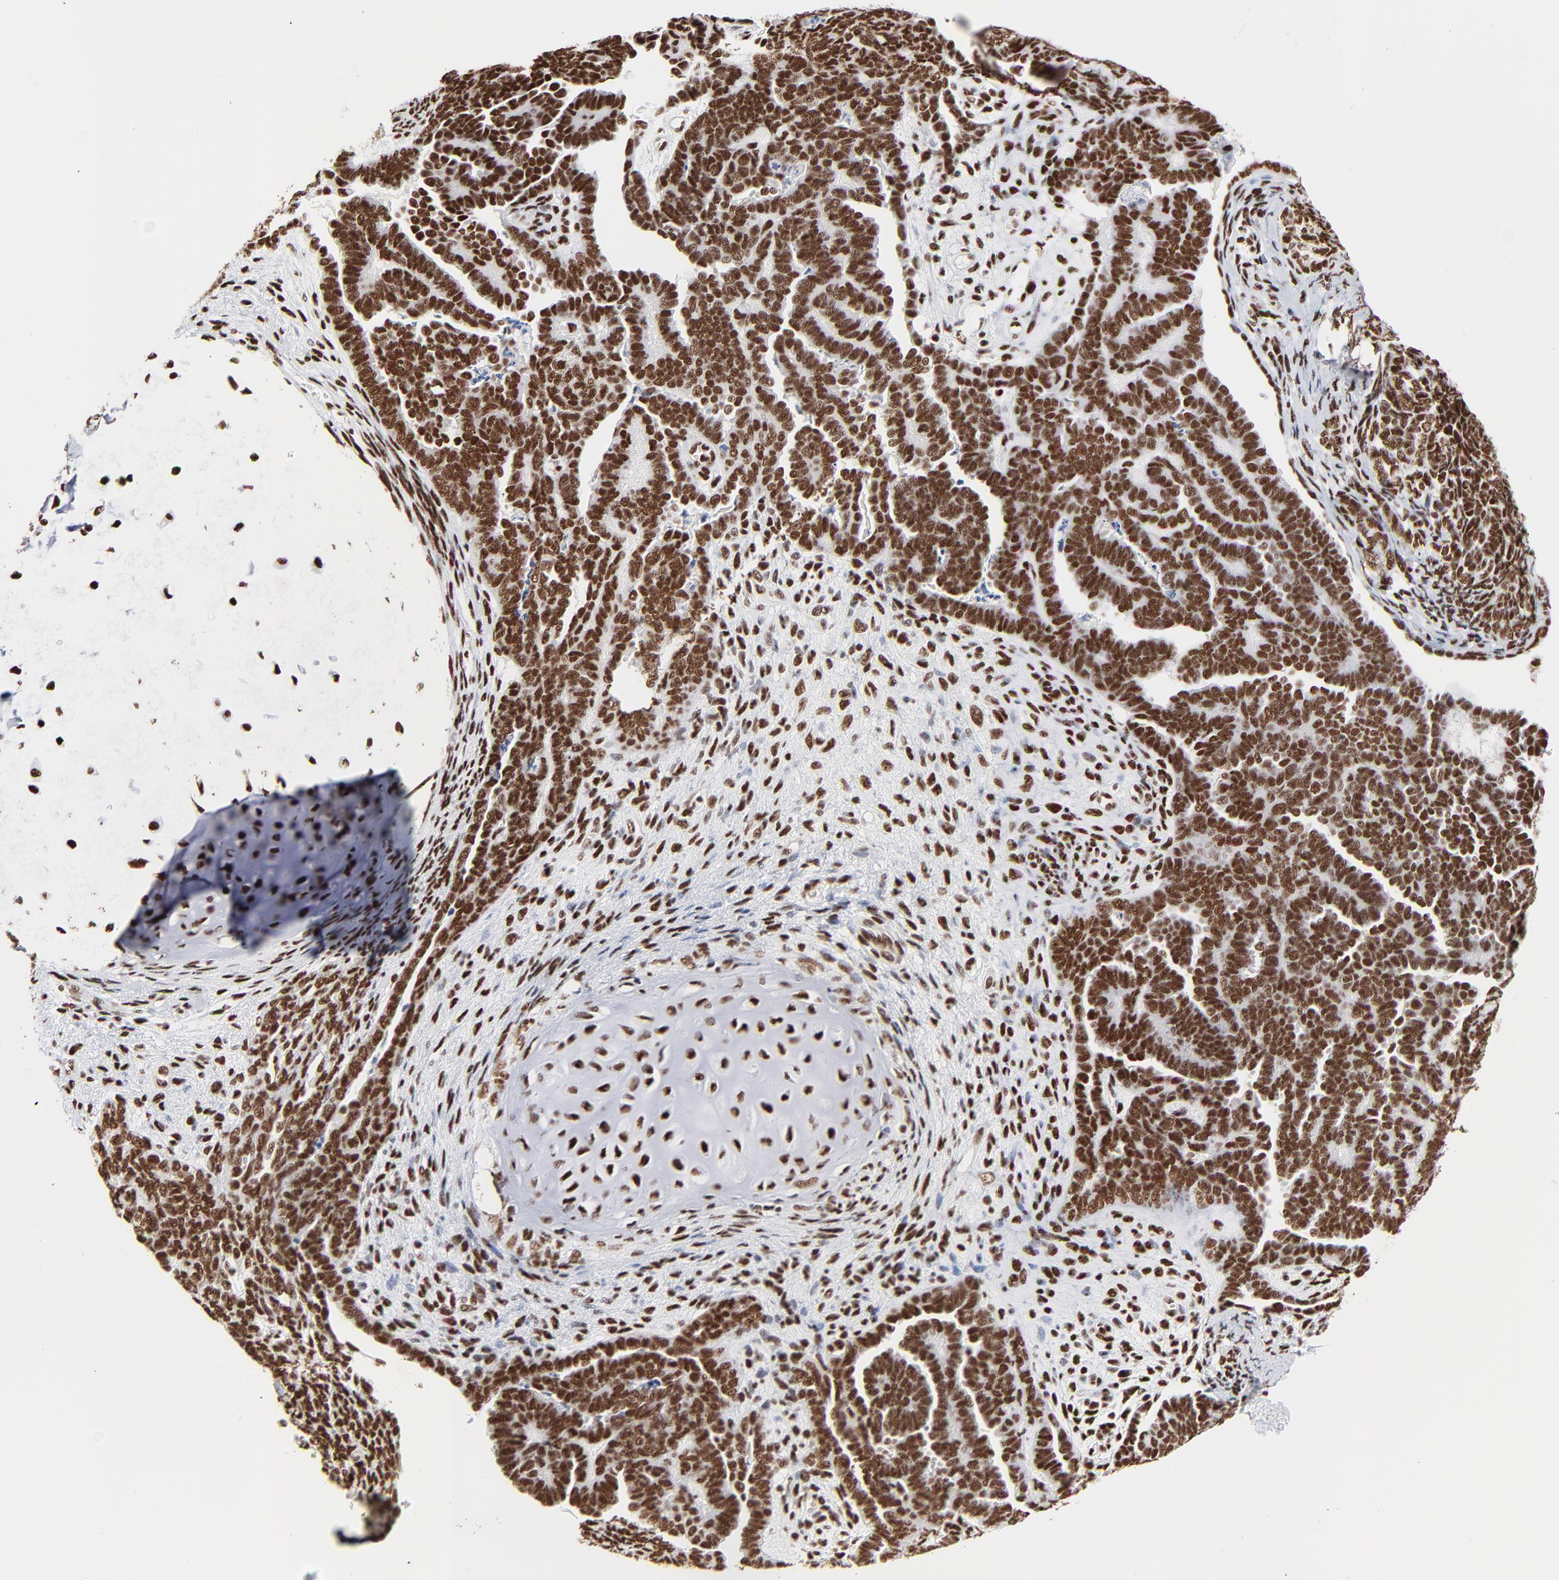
{"staining": {"intensity": "strong", "quantity": ">75%", "location": "nuclear"}, "tissue": "endometrial cancer", "cell_type": "Tumor cells", "image_type": "cancer", "snomed": [{"axis": "morphology", "description": "Neoplasm, malignant, NOS"}, {"axis": "topography", "description": "Endometrium"}], "caption": "This is an image of immunohistochemistry (IHC) staining of endometrial malignant neoplasm, which shows strong staining in the nuclear of tumor cells.", "gene": "CREB1", "patient": {"sex": "female", "age": 74}}